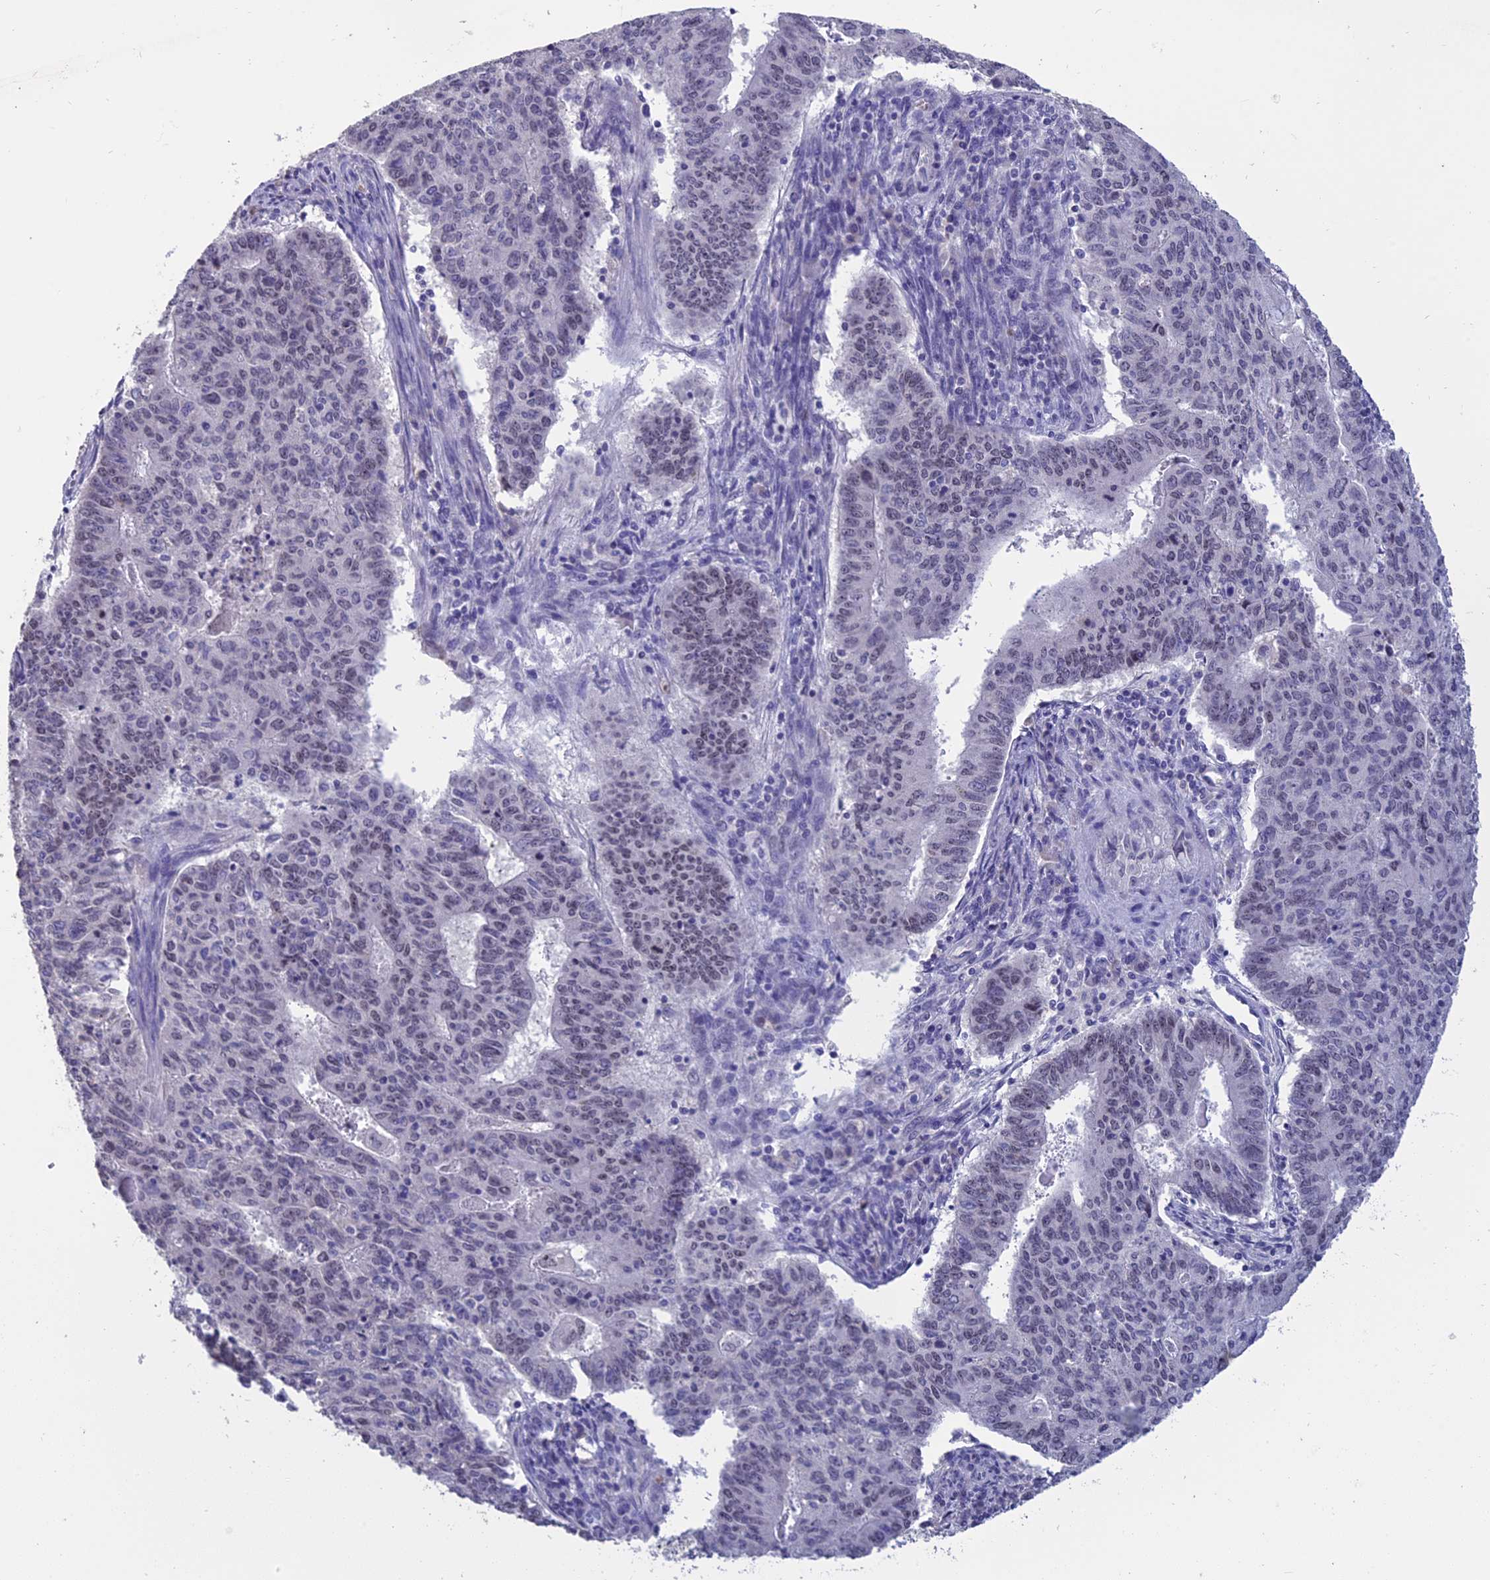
{"staining": {"intensity": "weak", "quantity": "<25%", "location": "nuclear"}, "tissue": "endometrial cancer", "cell_type": "Tumor cells", "image_type": "cancer", "snomed": [{"axis": "morphology", "description": "Adenocarcinoma, NOS"}, {"axis": "topography", "description": "Endometrium"}], "caption": "Endometrial cancer stained for a protein using immunohistochemistry (IHC) shows no positivity tumor cells.", "gene": "KNOP1", "patient": {"sex": "female", "age": 59}}